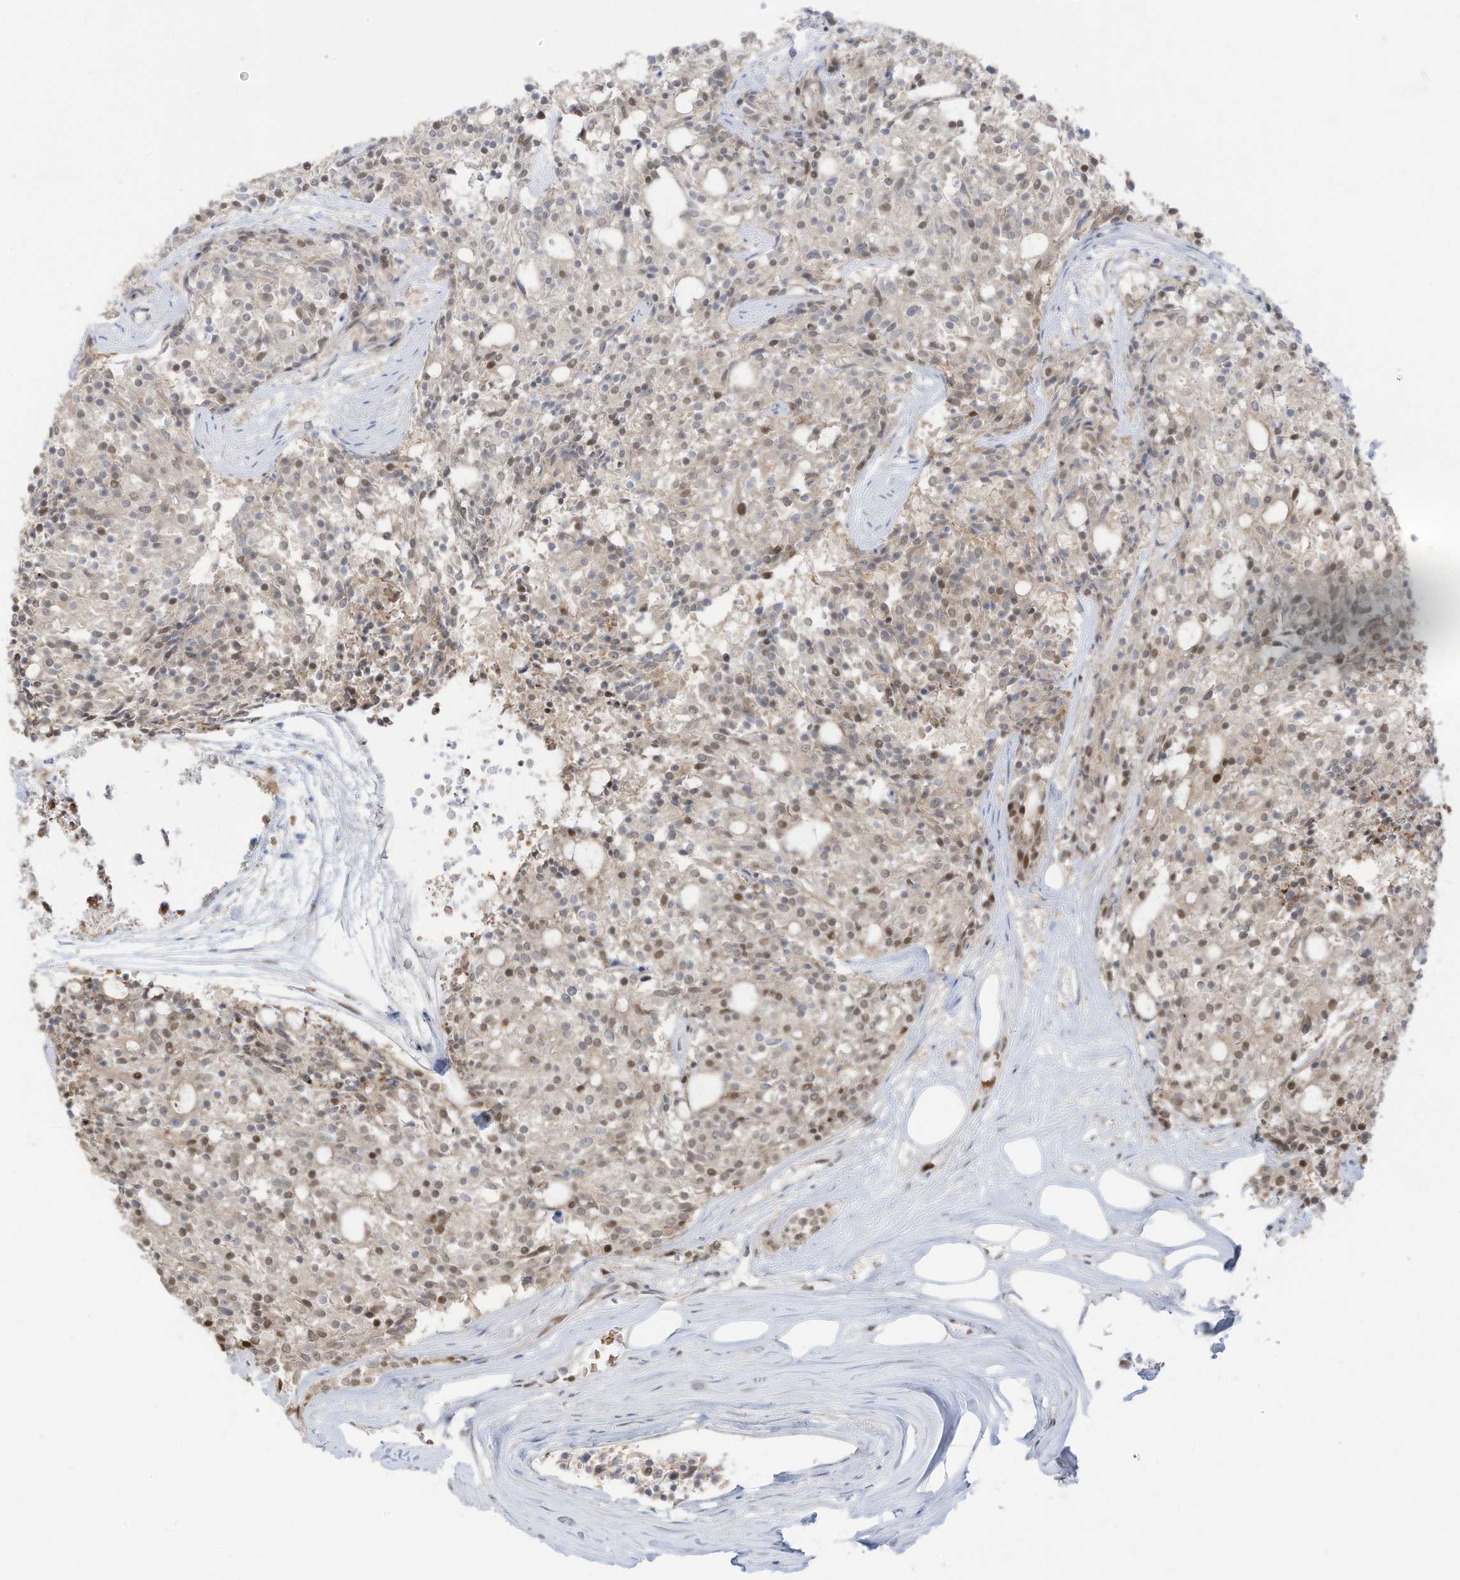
{"staining": {"intensity": "weak", "quantity": "<25%", "location": "nuclear"}, "tissue": "carcinoid", "cell_type": "Tumor cells", "image_type": "cancer", "snomed": [{"axis": "morphology", "description": "Carcinoid, malignant, NOS"}, {"axis": "topography", "description": "Pancreas"}], "caption": "IHC image of neoplastic tissue: human carcinoid (malignant) stained with DAB demonstrates no significant protein positivity in tumor cells.", "gene": "ZCWPW2", "patient": {"sex": "female", "age": 54}}